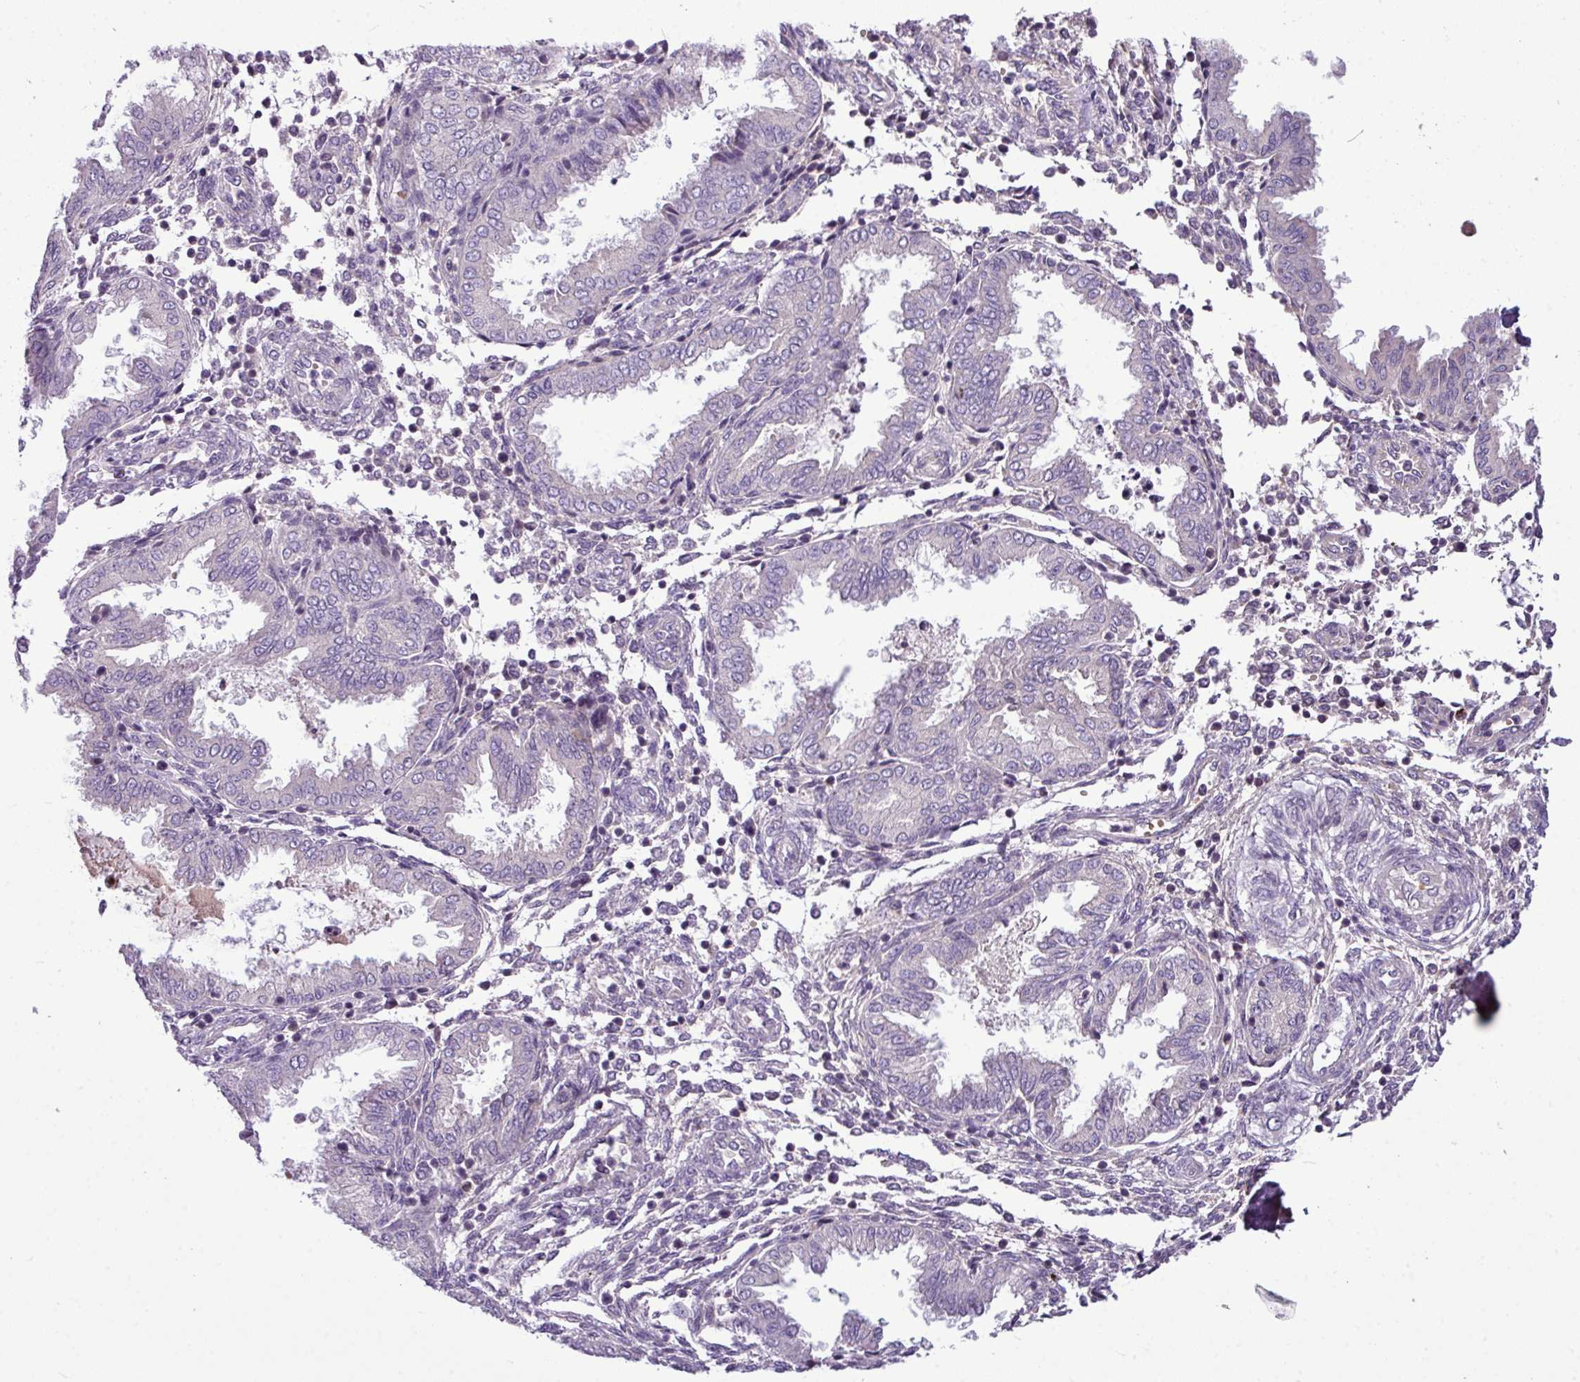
{"staining": {"intensity": "negative", "quantity": "none", "location": "none"}, "tissue": "endometrium", "cell_type": "Cells in endometrial stroma", "image_type": "normal", "snomed": [{"axis": "morphology", "description": "Normal tissue, NOS"}, {"axis": "topography", "description": "Endometrium"}], "caption": "This micrograph is of normal endometrium stained with IHC to label a protein in brown with the nuclei are counter-stained blue. There is no staining in cells in endometrial stroma. Nuclei are stained in blue.", "gene": "IL17A", "patient": {"sex": "female", "age": 33}}